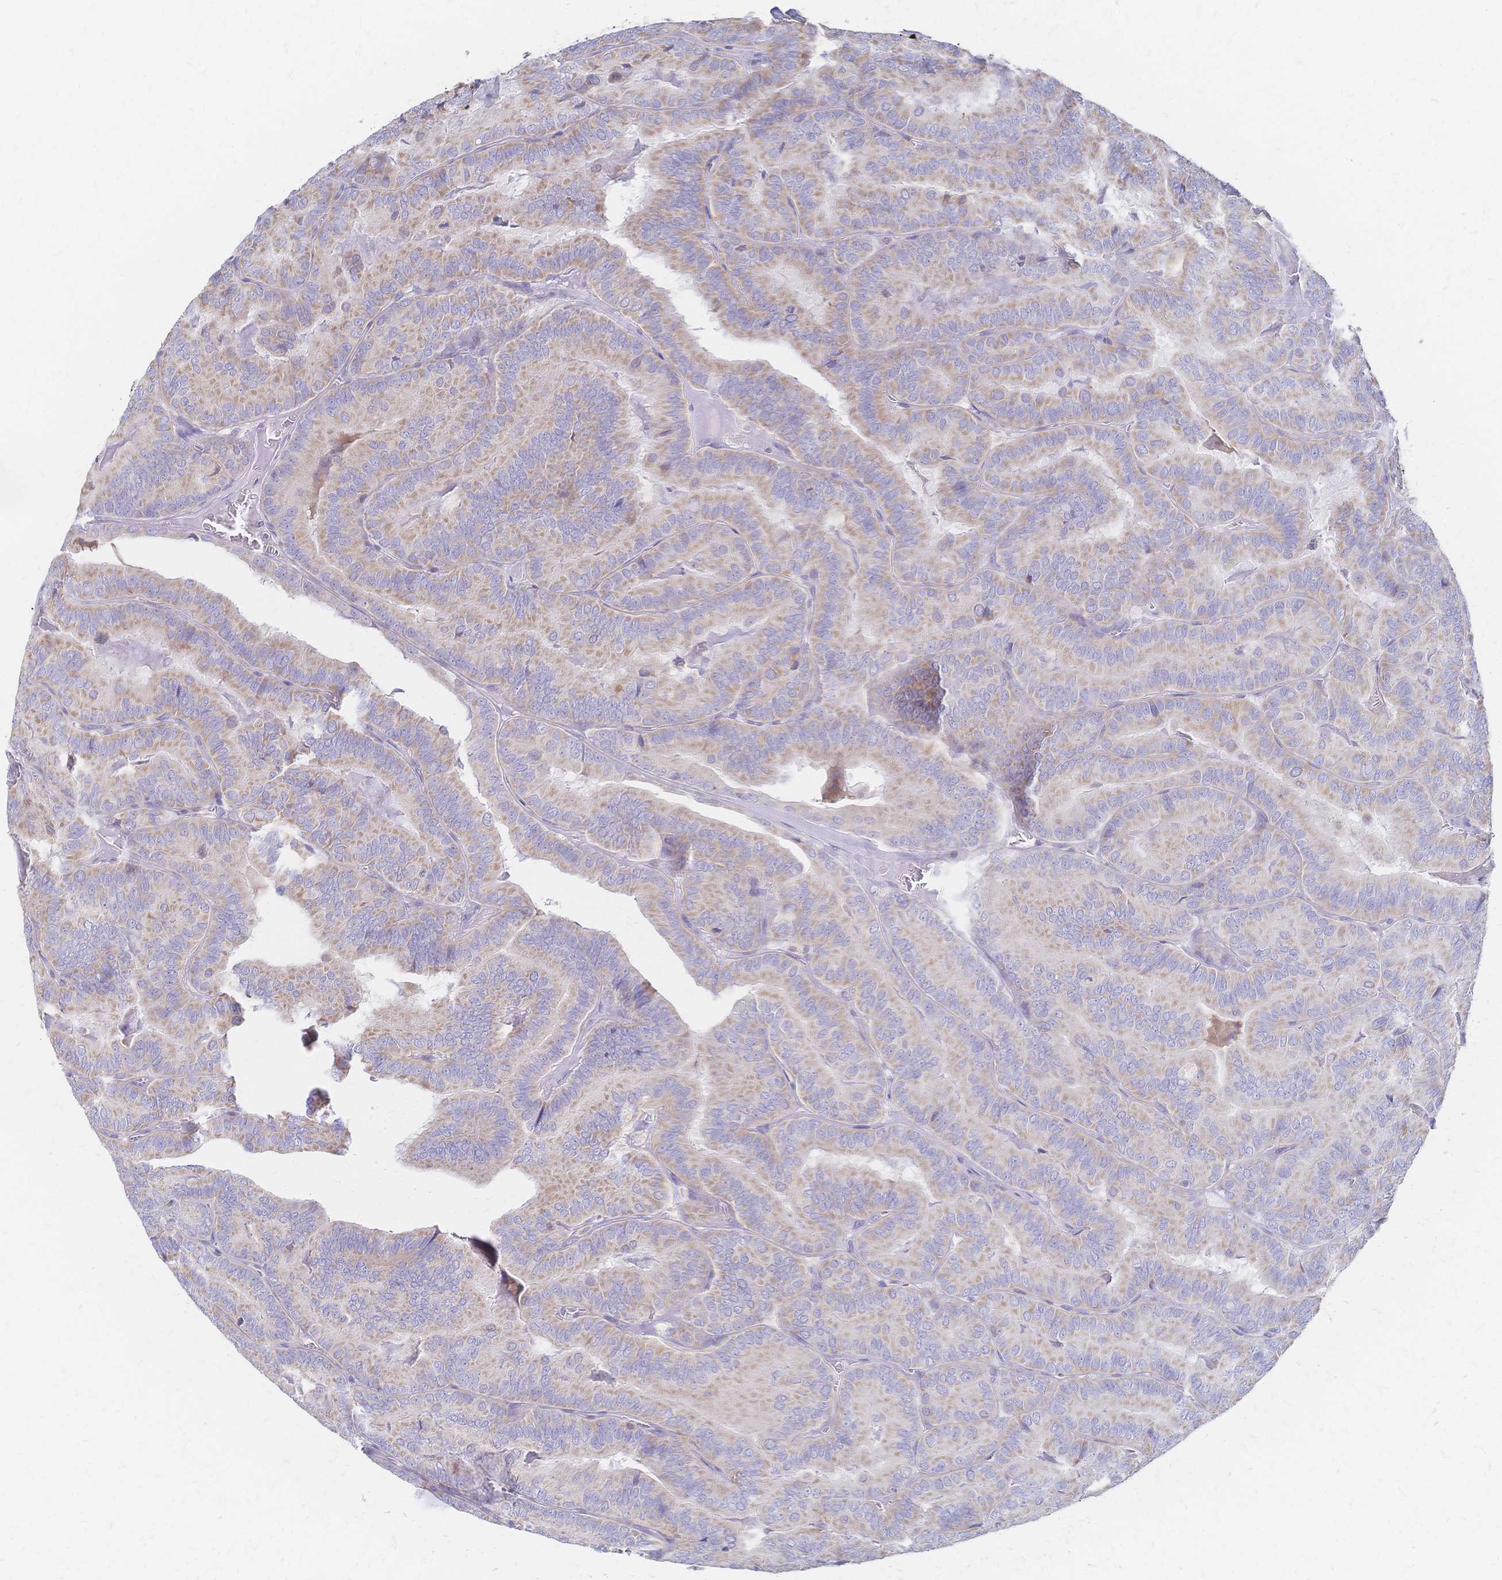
{"staining": {"intensity": "weak", "quantity": ">75%", "location": "cytoplasmic/membranous"}, "tissue": "thyroid cancer", "cell_type": "Tumor cells", "image_type": "cancer", "snomed": [{"axis": "morphology", "description": "Papillary adenocarcinoma, NOS"}, {"axis": "topography", "description": "Thyroid gland"}], "caption": "Immunohistochemistry of human thyroid papillary adenocarcinoma shows low levels of weak cytoplasmic/membranous staining in about >75% of tumor cells. (DAB IHC with brightfield microscopy, high magnification).", "gene": "CYB5A", "patient": {"sex": "female", "age": 75}}